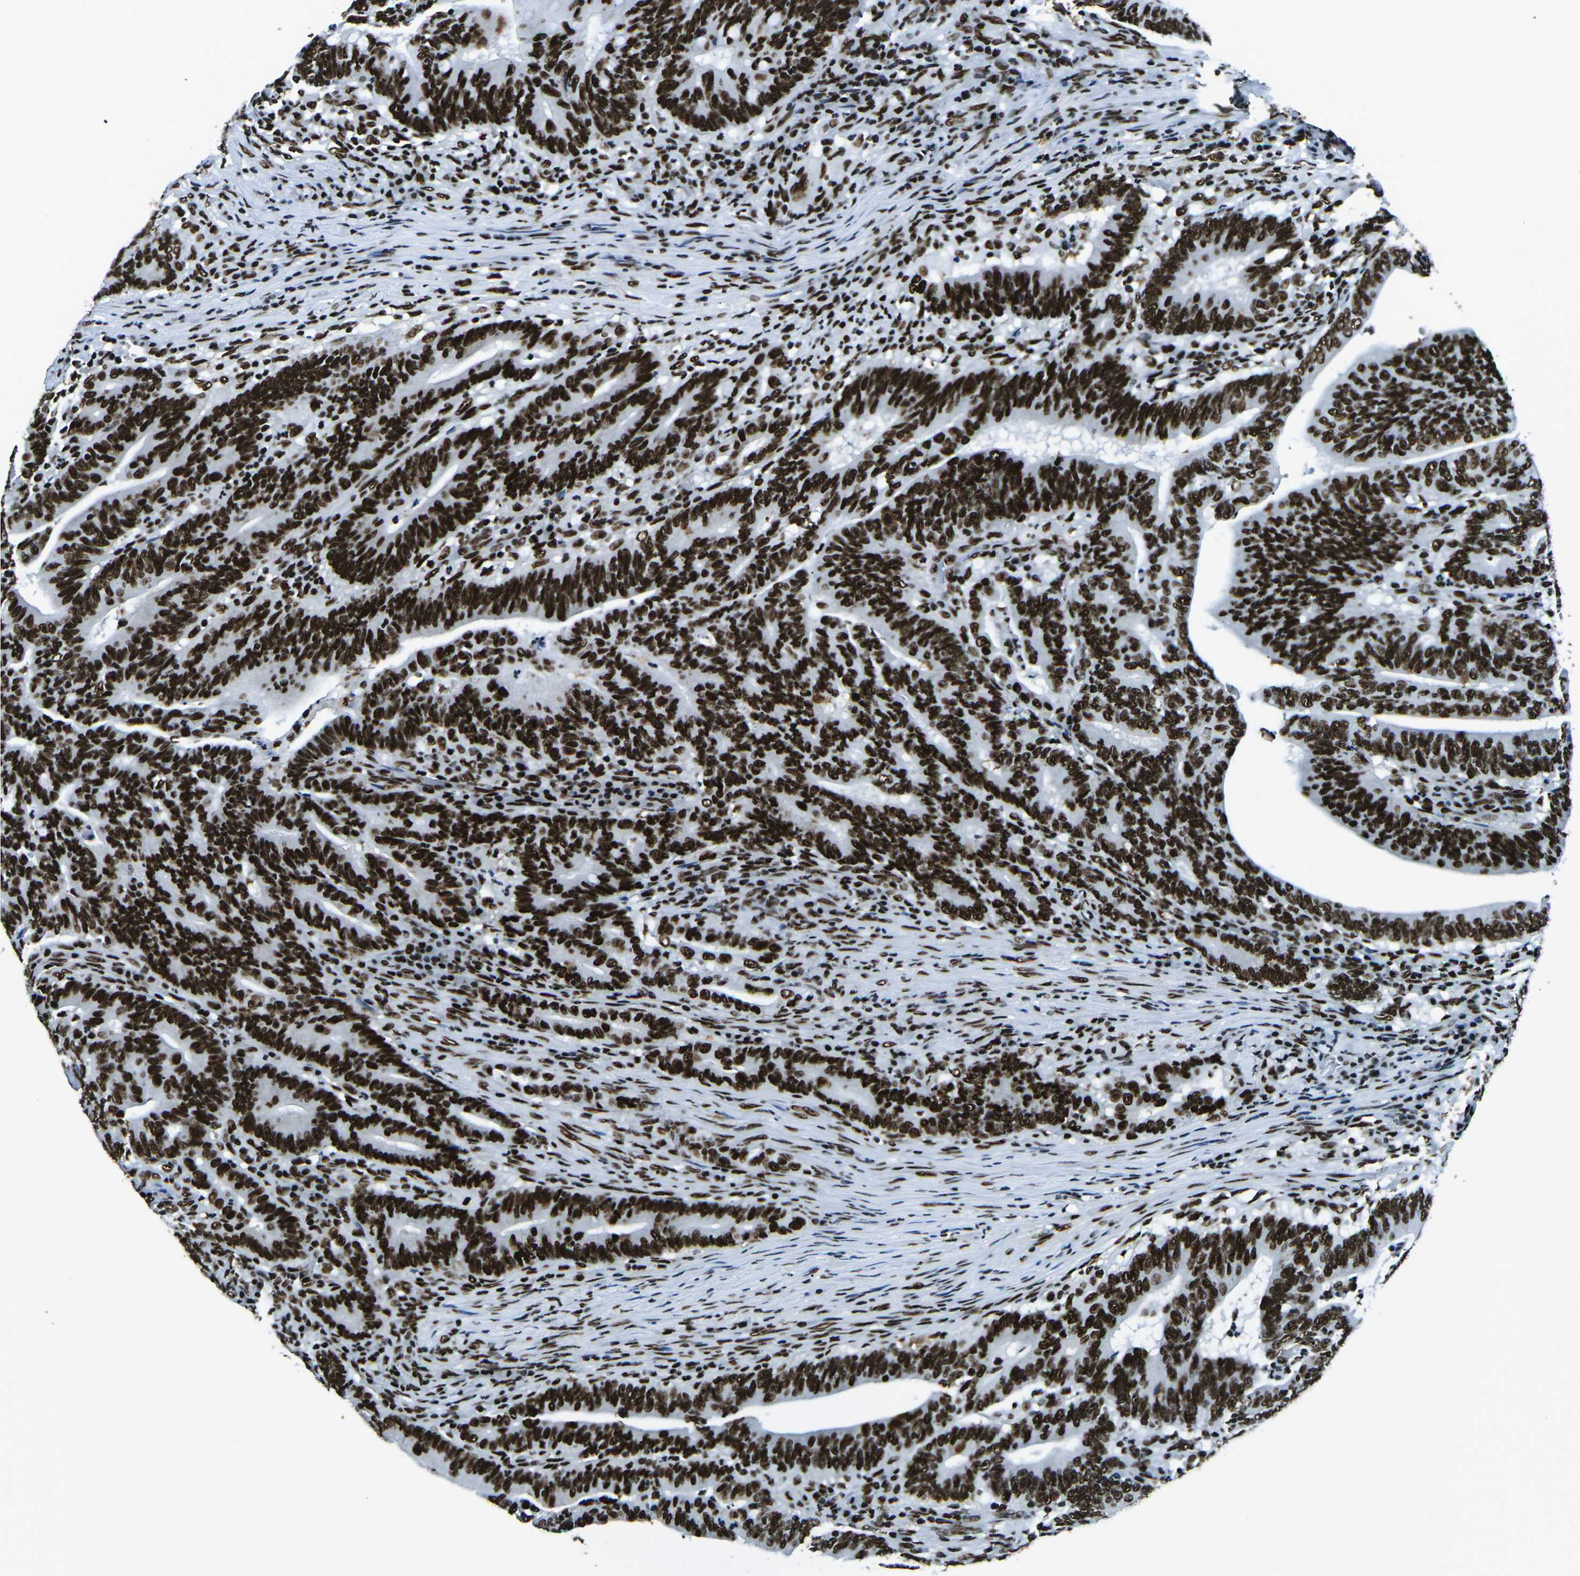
{"staining": {"intensity": "strong", "quantity": ">75%", "location": "nuclear"}, "tissue": "colorectal cancer", "cell_type": "Tumor cells", "image_type": "cancer", "snomed": [{"axis": "morphology", "description": "Normal tissue, NOS"}, {"axis": "morphology", "description": "Adenocarcinoma, NOS"}, {"axis": "topography", "description": "Colon"}], "caption": "The immunohistochemical stain highlights strong nuclear staining in tumor cells of colorectal adenocarcinoma tissue.", "gene": "HNRNPL", "patient": {"sex": "female", "age": 66}}